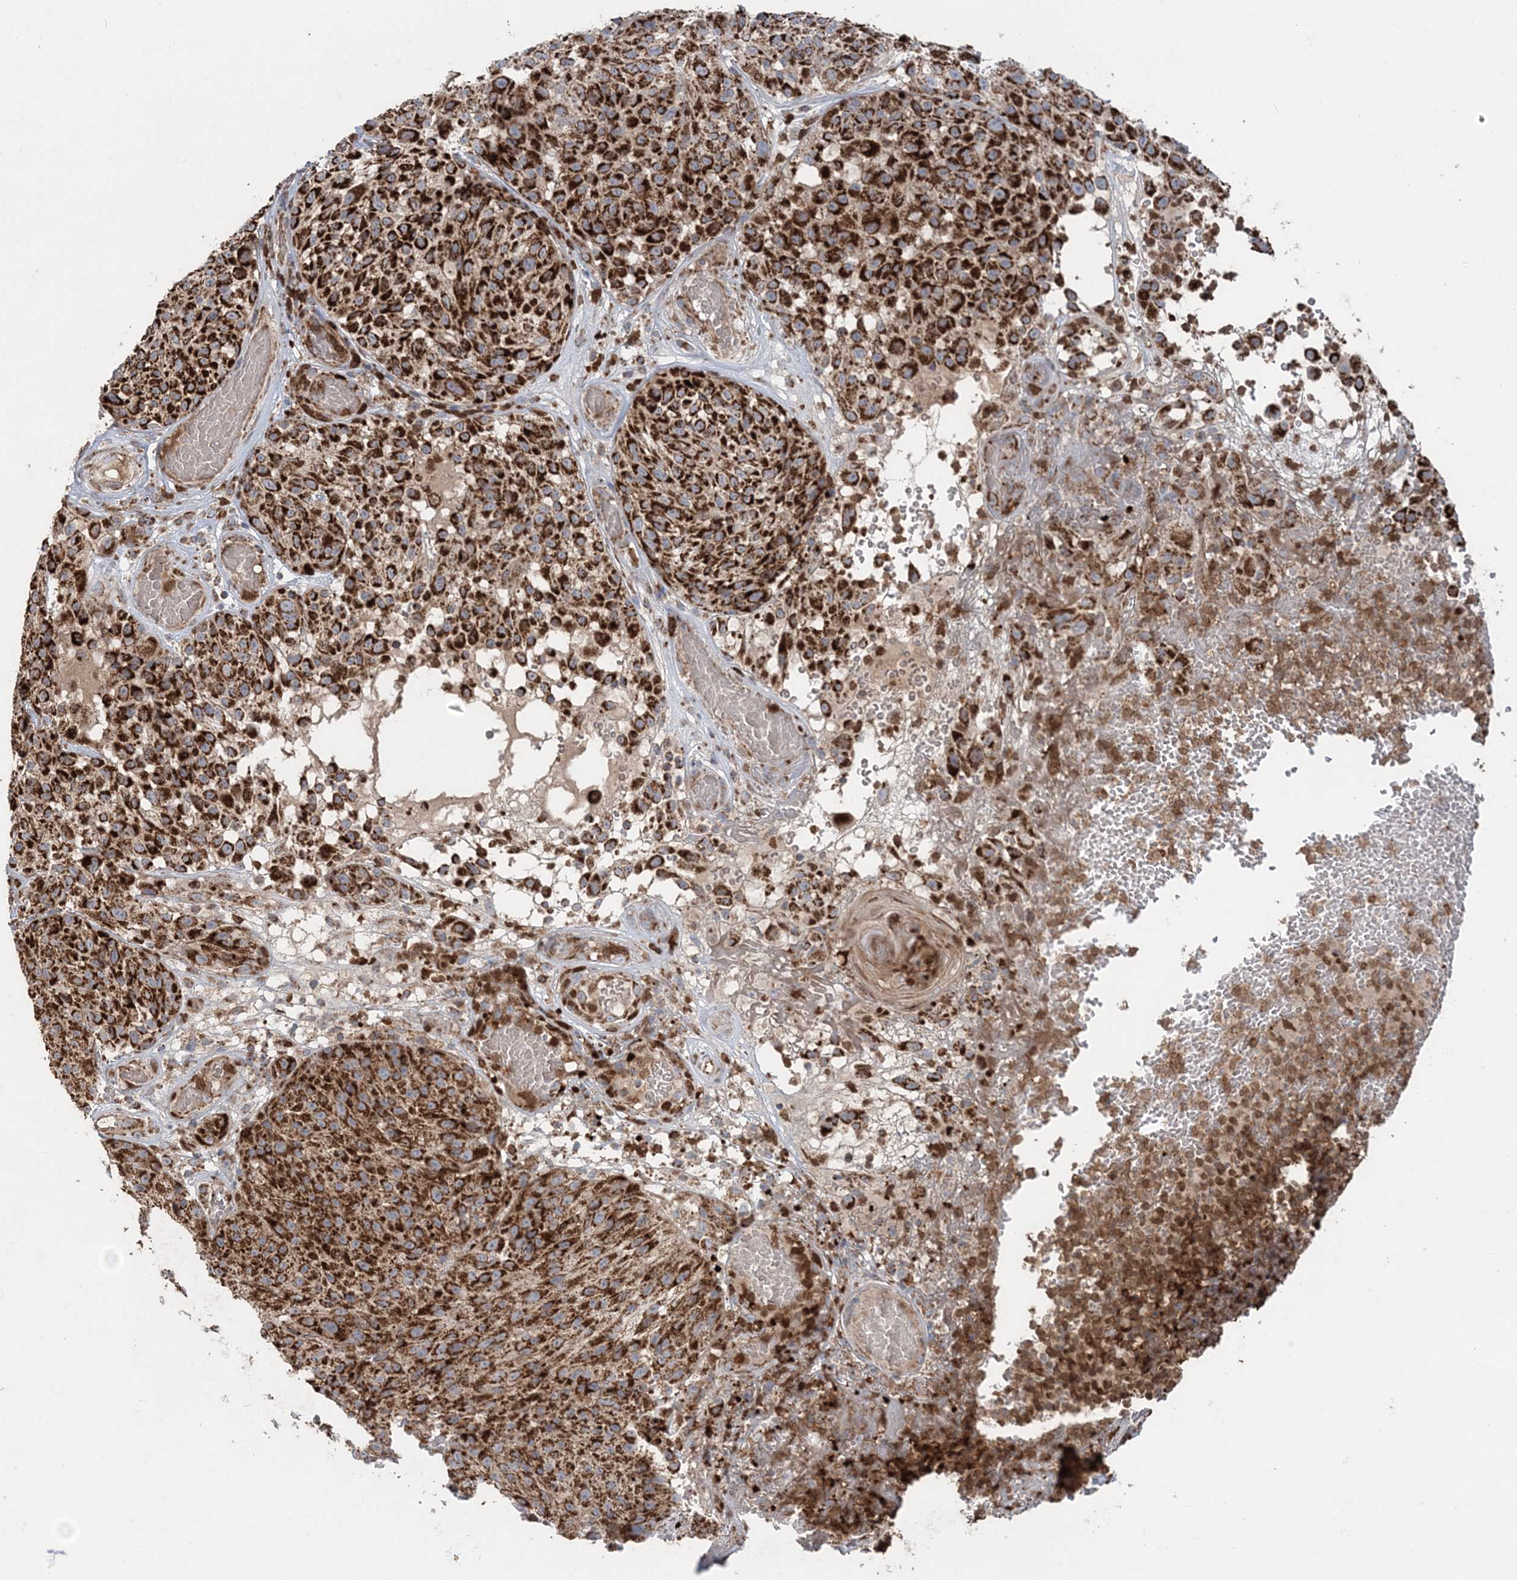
{"staining": {"intensity": "strong", "quantity": ">75%", "location": "cytoplasmic/membranous"}, "tissue": "melanoma", "cell_type": "Tumor cells", "image_type": "cancer", "snomed": [{"axis": "morphology", "description": "Malignant melanoma, NOS"}, {"axis": "topography", "description": "Skin"}], "caption": "Protein positivity by IHC demonstrates strong cytoplasmic/membranous staining in about >75% of tumor cells in malignant melanoma.", "gene": "LRPPRC", "patient": {"sex": "male", "age": 83}}